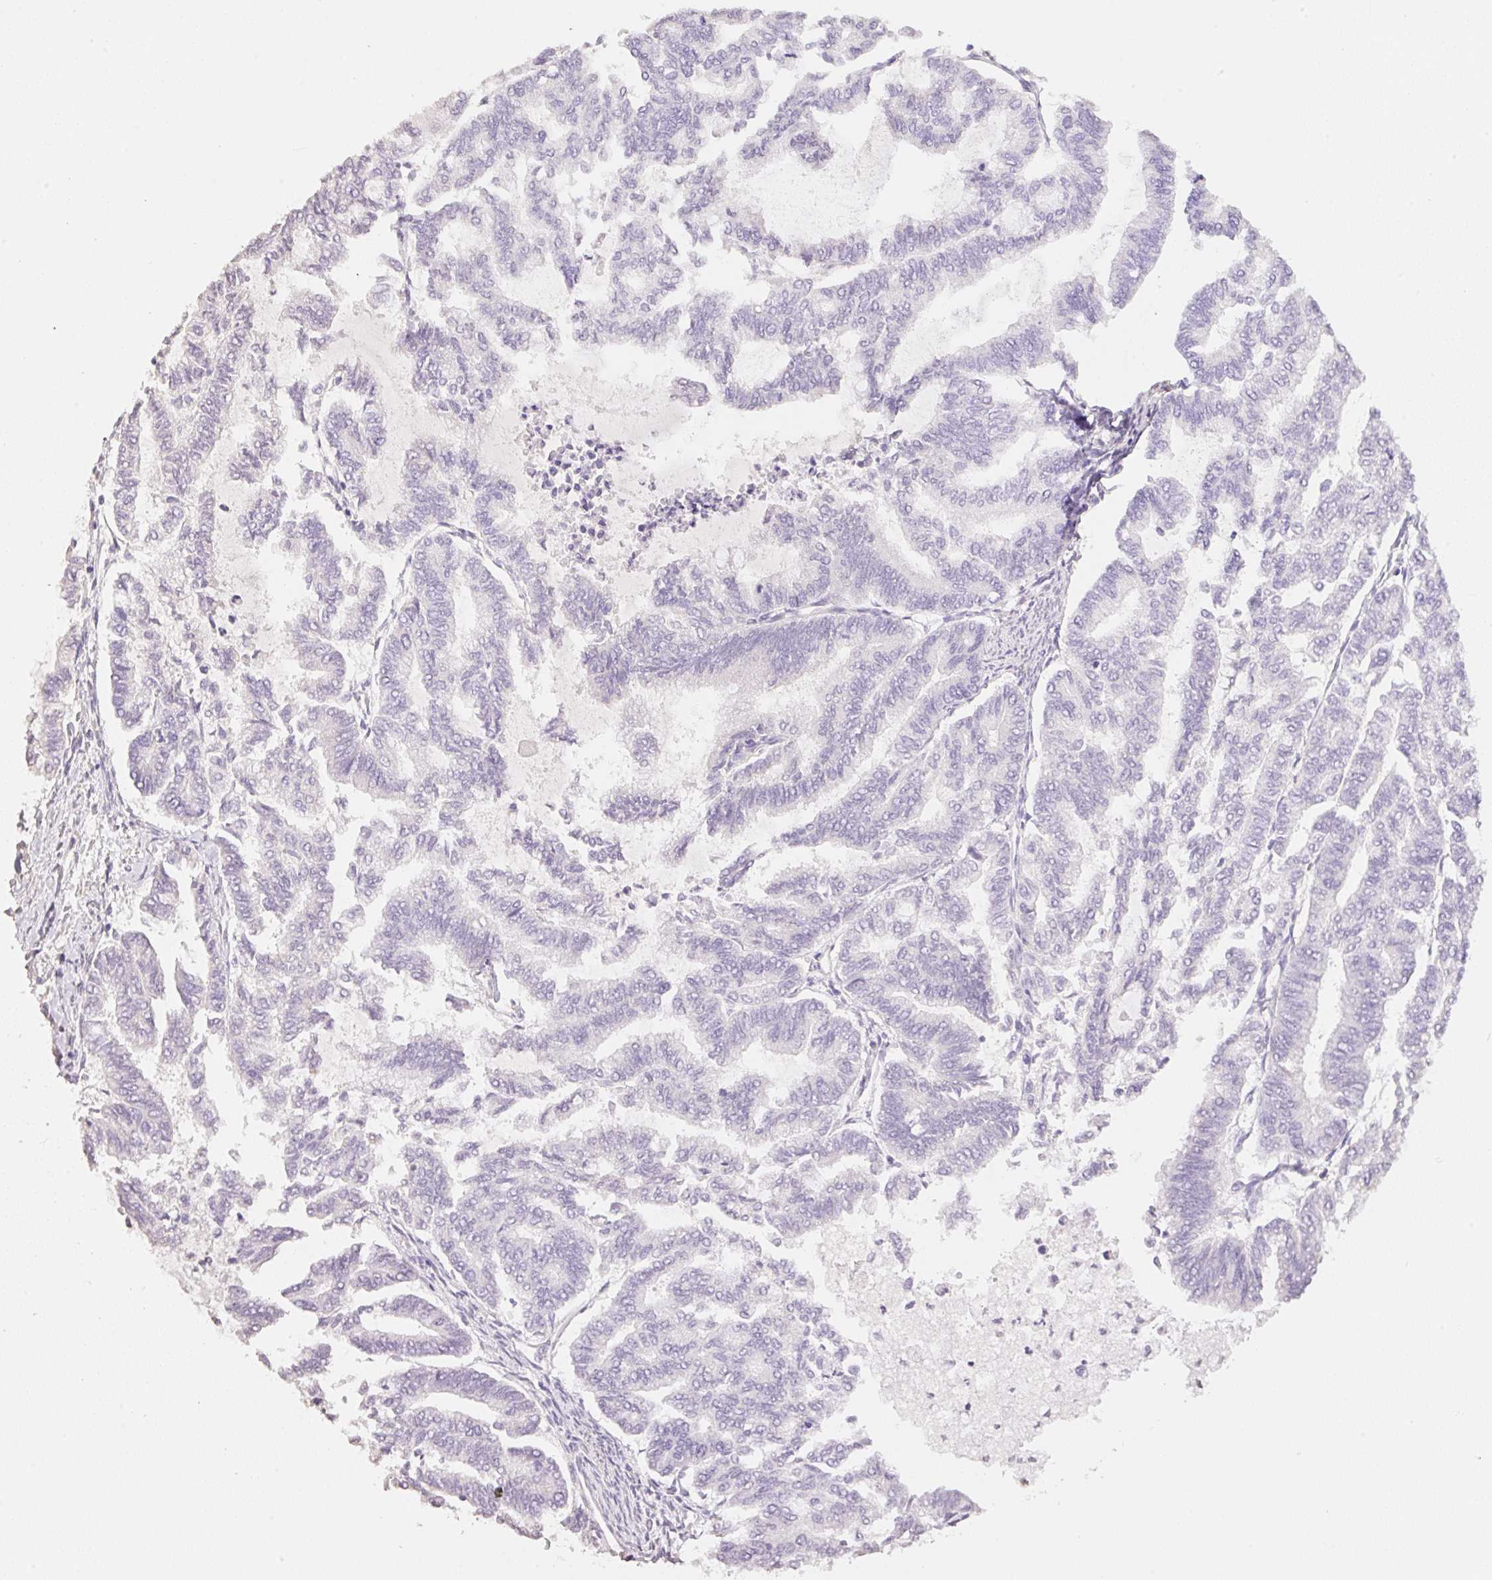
{"staining": {"intensity": "negative", "quantity": "none", "location": "none"}, "tissue": "endometrial cancer", "cell_type": "Tumor cells", "image_type": "cancer", "snomed": [{"axis": "morphology", "description": "Adenocarcinoma, NOS"}, {"axis": "topography", "description": "Endometrium"}], "caption": "Immunohistochemical staining of human endometrial cancer exhibits no significant expression in tumor cells.", "gene": "HCRTR2", "patient": {"sex": "female", "age": 79}}